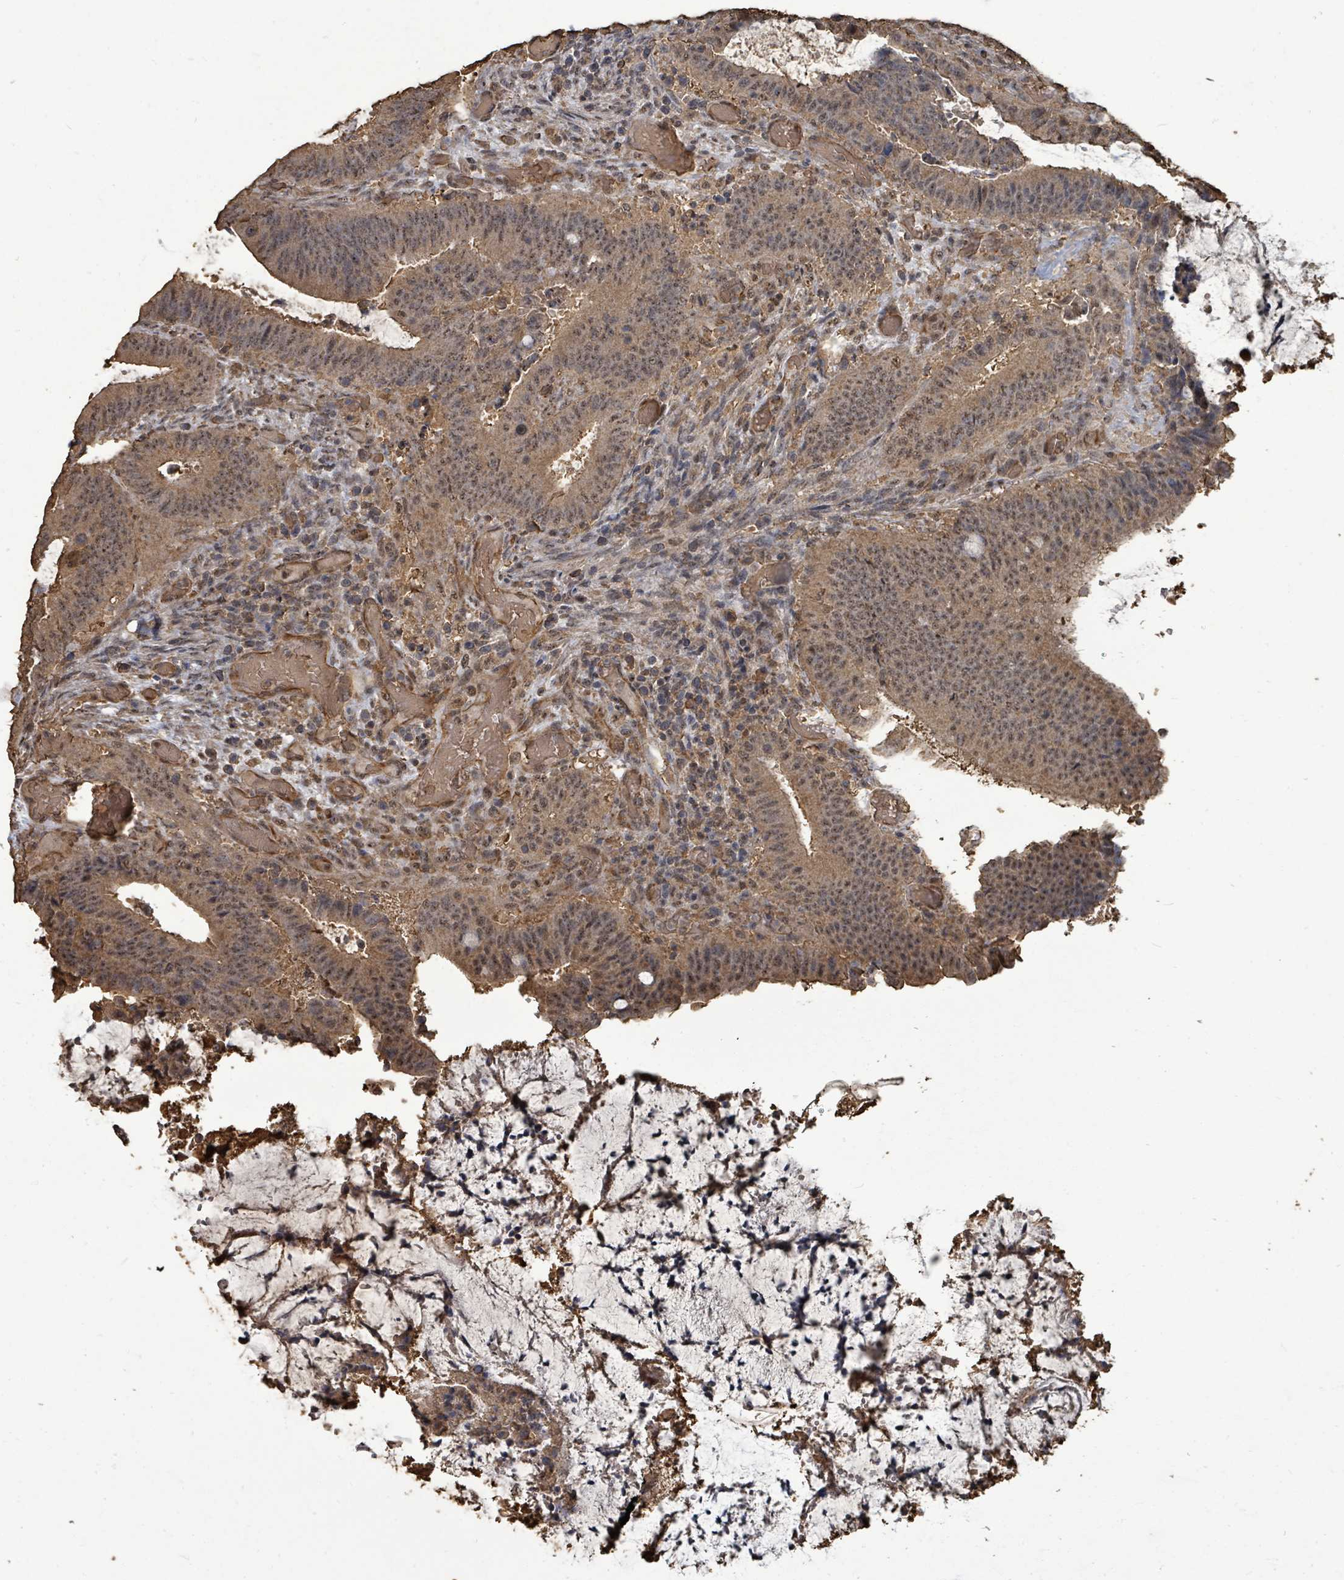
{"staining": {"intensity": "moderate", "quantity": ">75%", "location": "cytoplasmic/membranous,nuclear"}, "tissue": "colorectal cancer", "cell_type": "Tumor cells", "image_type": "cancer", "snomed": [{"axis": "morphology", "description": "Adenocarcinoma, NOS"}, {"axis": "topography", "description": "Colon"}], "caption": "Protein expression analysis of colorectal adenocarcinoma exhibits moderate cytoplasmic/membranous and nuclear positivity in about >75% of tumor cells. Ihc stains the protein of interest in brown and the nuclei are stained blue.", "gene": "C6orf52", "patient": {"sex": "female", "age": 43}}